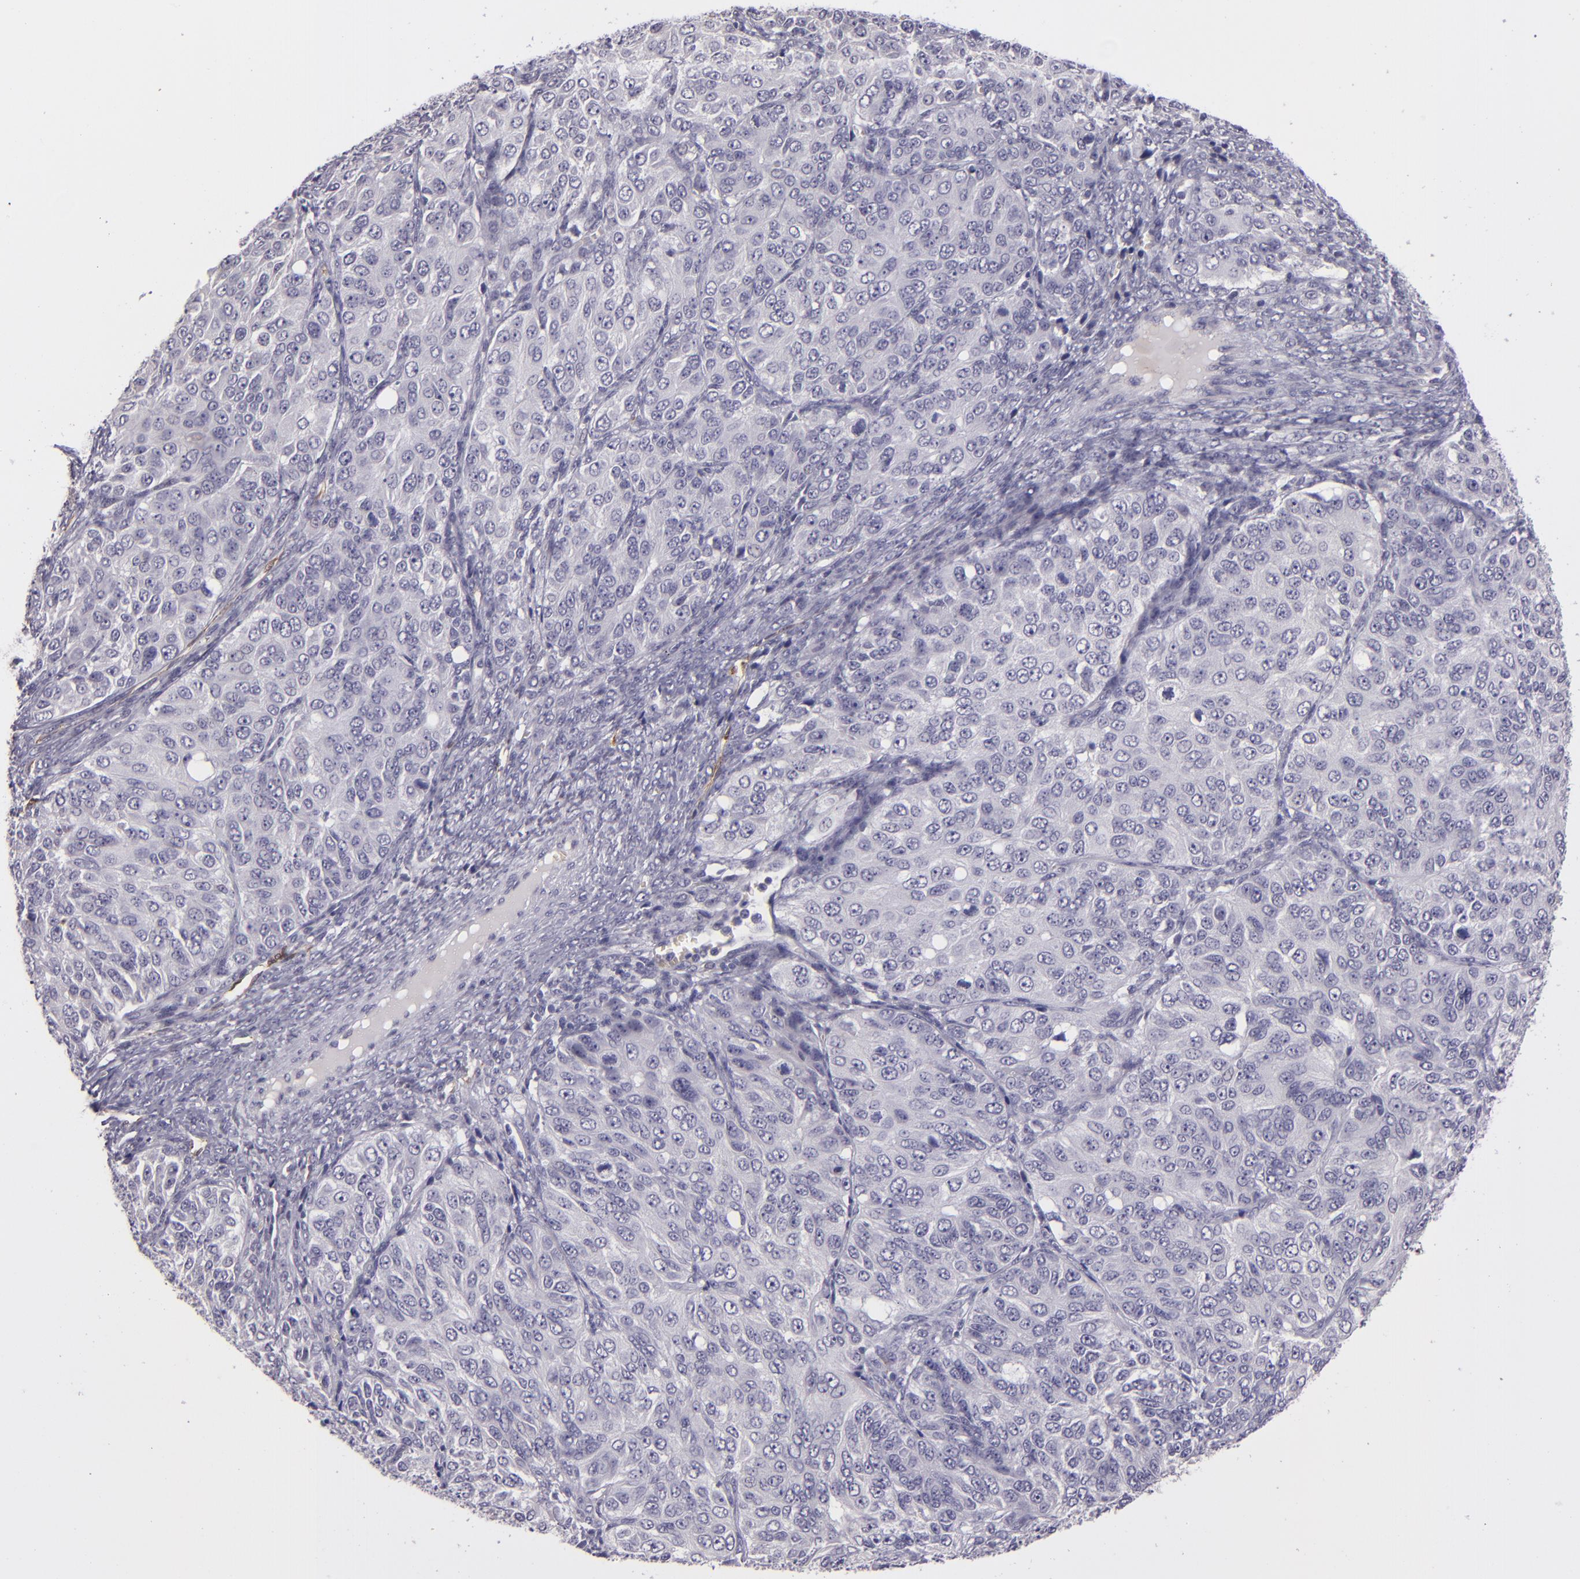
{"staining": {"intensity": "negative", "quantity": "none", "location": "none"}, "tissue": "ovarian cancer", "cell_type": "Tumor cells", "image_type": "cancer", "snomed": [{"axis": "morphology", "description": "Carcinoma, endometroid"}, {"axis": "topography", "description": "Ovary"}], "caption": "High magnification brightfield microscopy of ovarian endometroid carcinoma stained with DAB (brown) and counterstained with hematoxylin (blue): tumor cells show no significant staining.", "gene": "SNCB", "patient": {"sex": "female", "age": 51}}